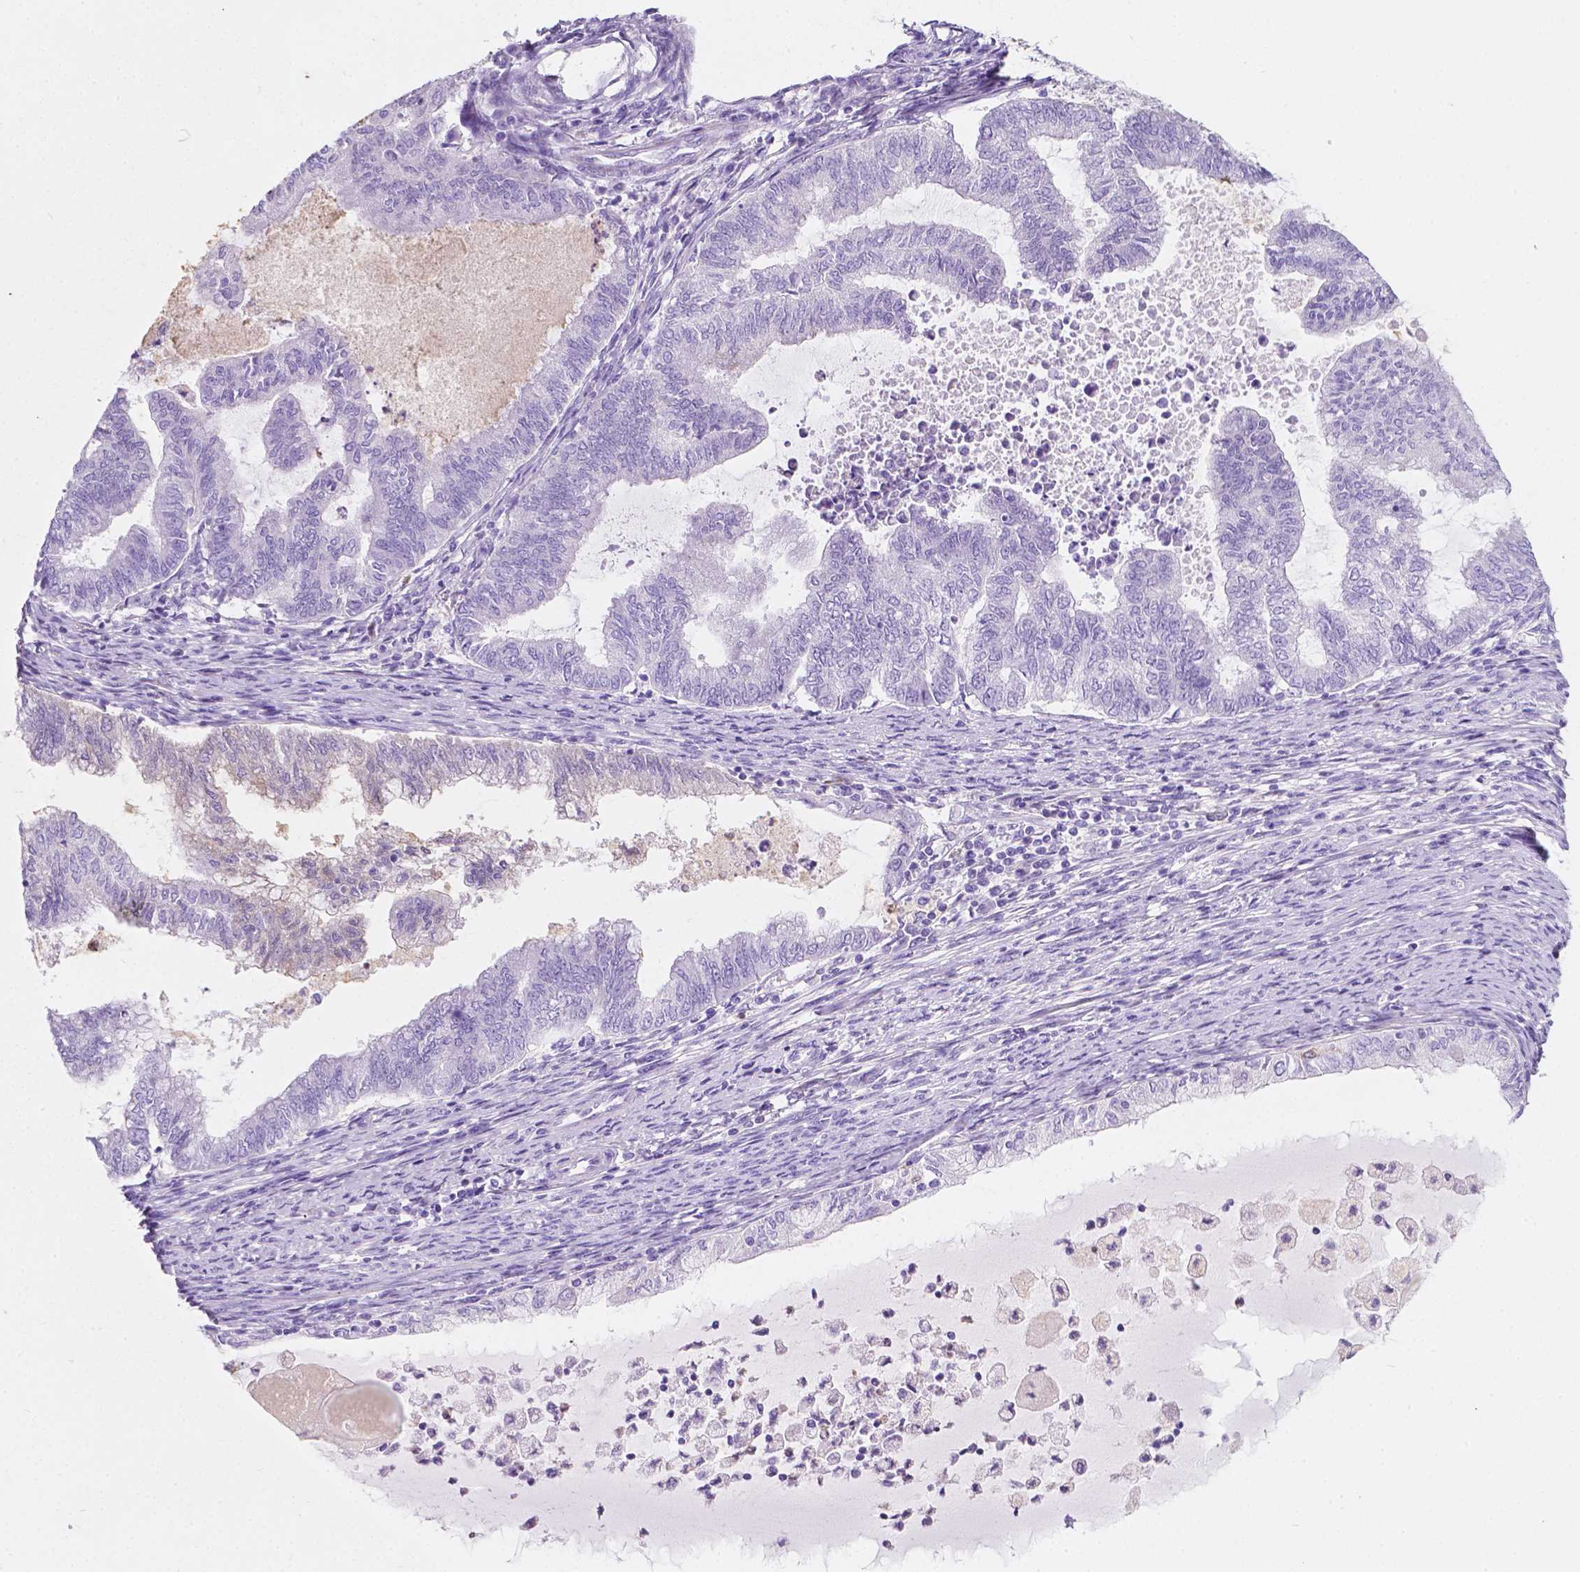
{"staining": {"intensity": "negative", "quantity": "none", "location": "none"}, "tissue": "endometrial cancer", "cell_type": "Tumor cells", "image_type": "cancer", "snomed": [{"axis": "morphology", "description": "Adenocarcinoma, NOS"}, {"axis": "topography", "description": "Endometrium"}], "caption": "High power microscopy image of an immunohistochemistry (IHC) image of adenocarcinoma (endometrial), revealing no significant staining in tumor cells.", "gene": "GNAO1", "patient": {"sex": "female", "age": 79}}